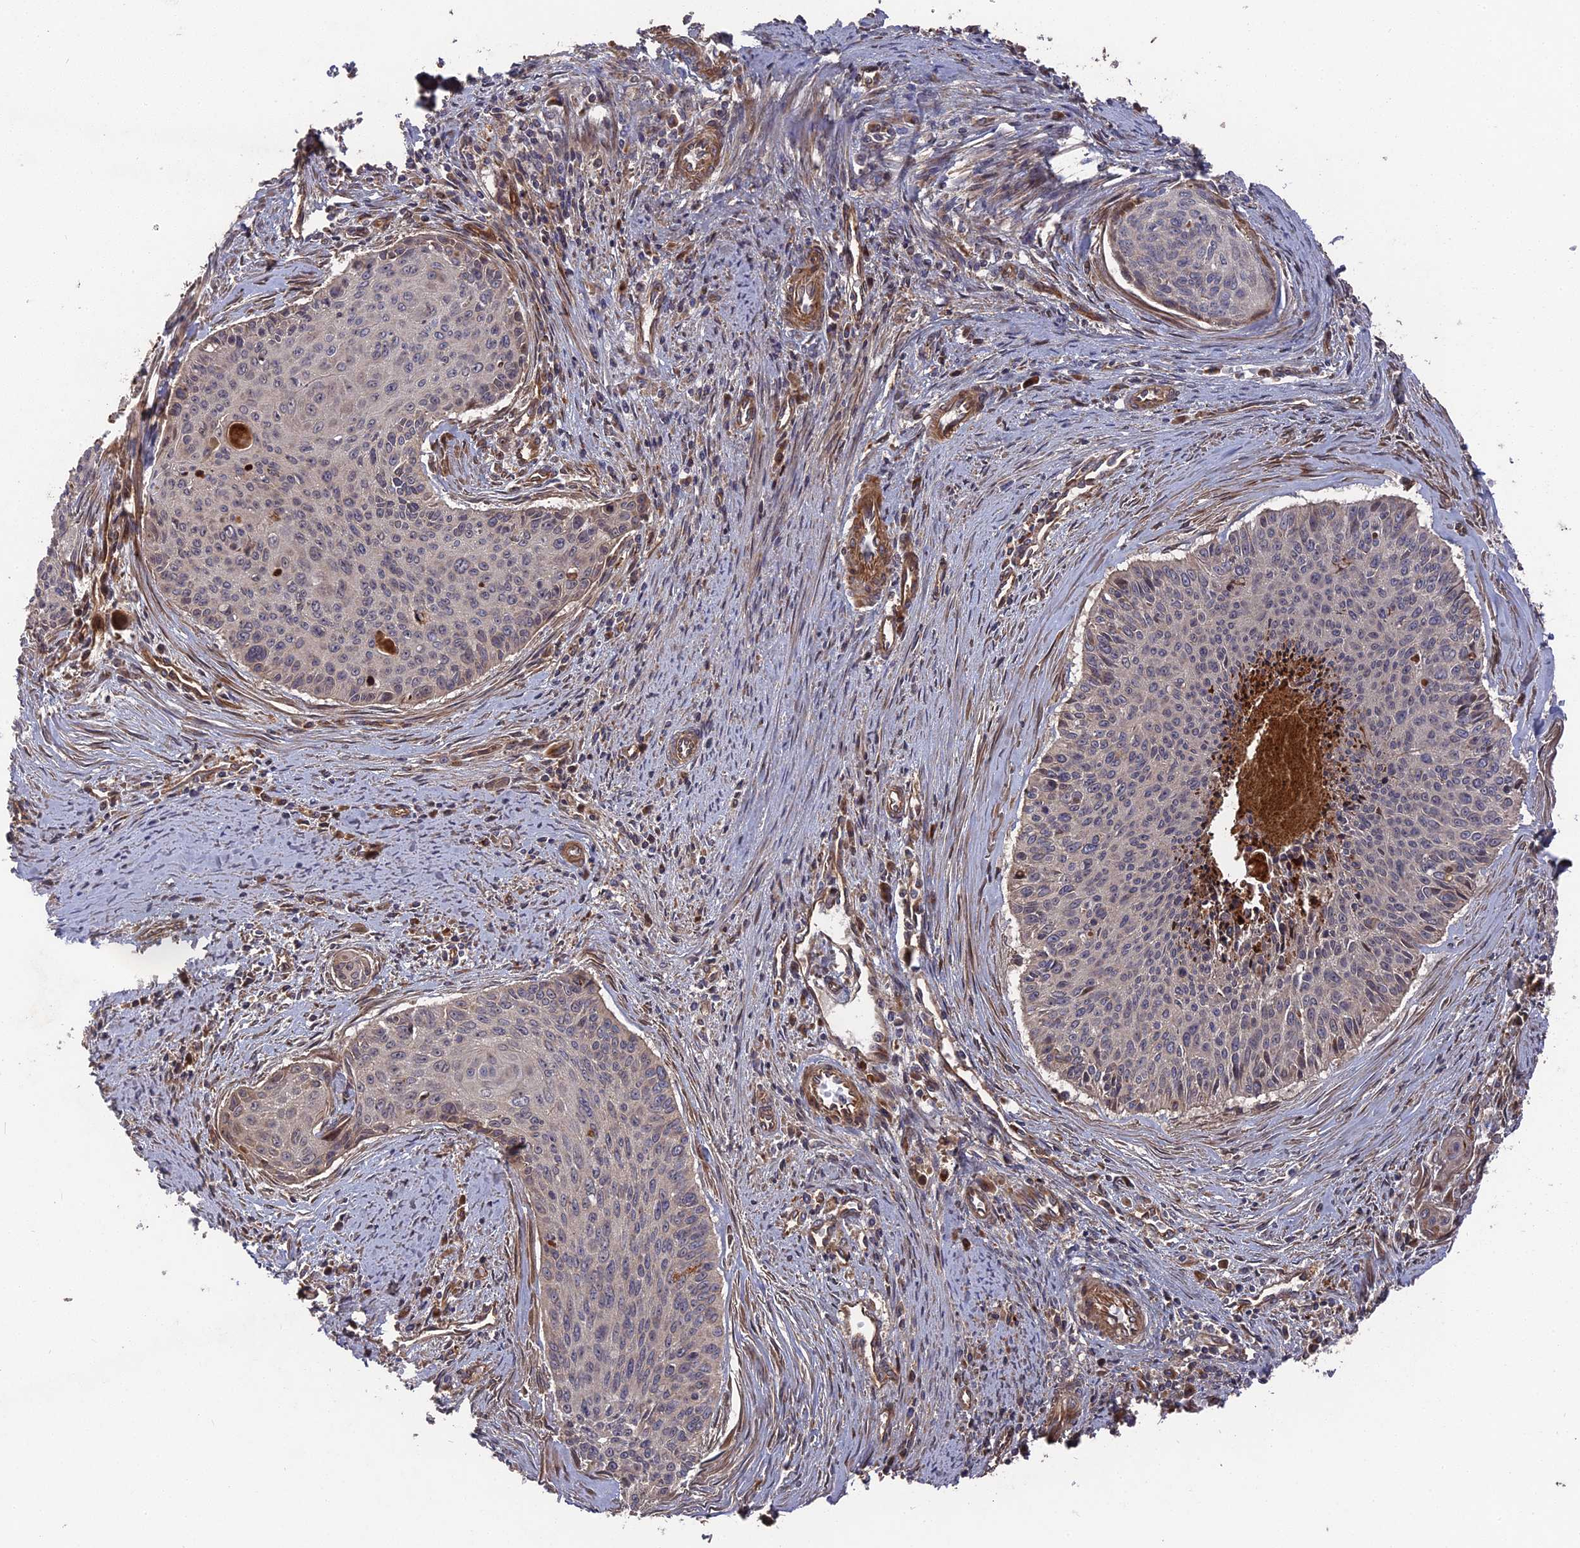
{"staining": {"intensity": "negative", "quantity": "none", "location": "none"}, "tissue": "cervical cancer", "cell_type": "Tumor cells", "image_type": "cancer", "snomed": [{"axis": "morphology", "description": "Squamous cell carcinoma, NOS"}, {"axis": "topography", "description": "Cervix"}], "caption": "An immunohistochemistry (IHC) micrograph of cervical cancer (squamous cell carcinoma) is shown. There is no staining in tumor cells of cervical cancer (squamous cell carcinoma).", "gene": "DEF8", "patient": {"sex": "female", "age": 55}}